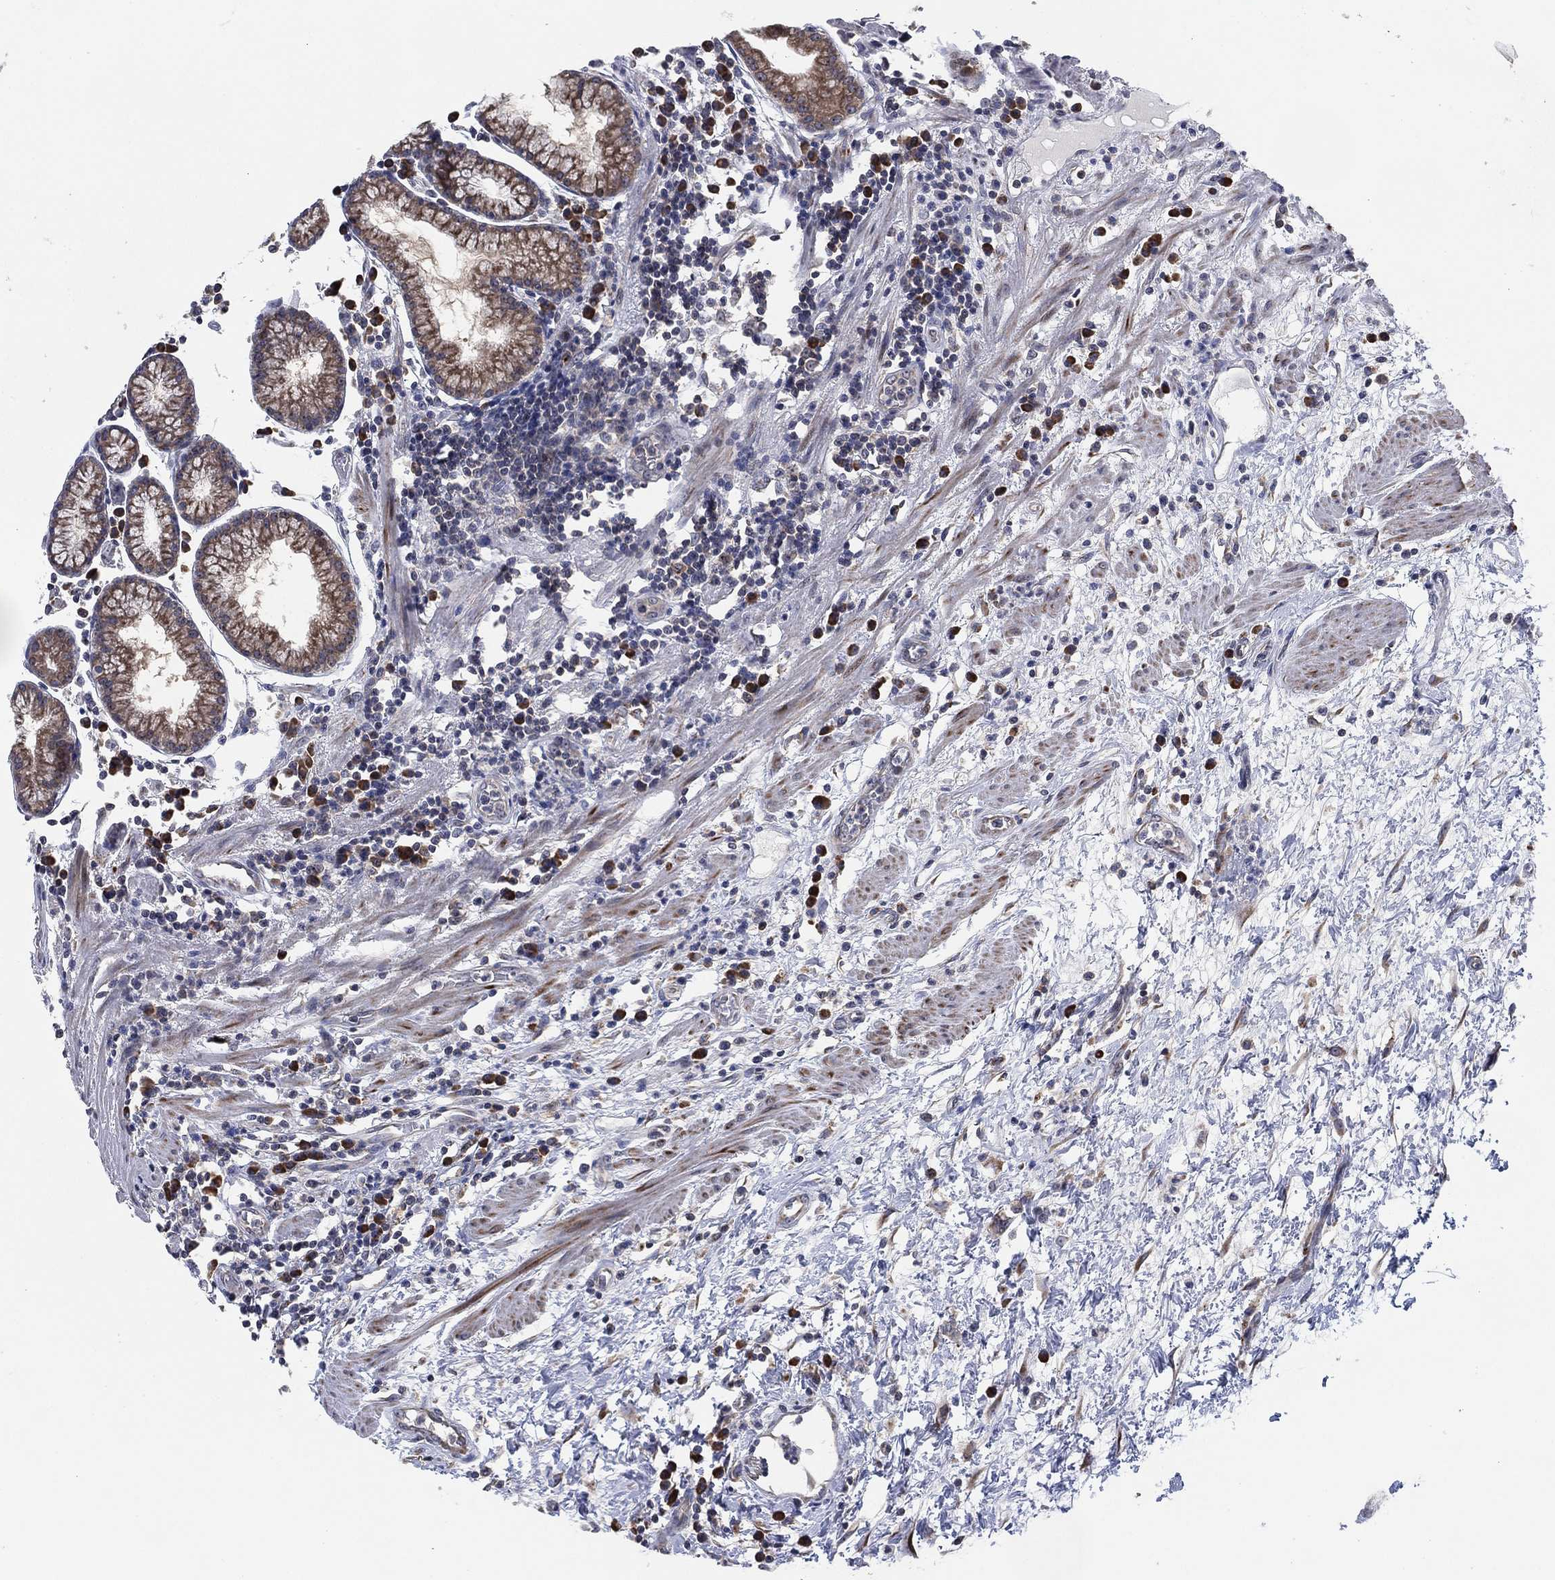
{"staining": {"intensity": "weak", "quantity": "<25%", "location": "cytoplasmic/membranous"}, "tissue": "stomach", "cell_type": "Glandular cells", "image_type": "normal", "snomed": [{"axis": "morphology", "description": "Normal tissue, NOS"}, {"axis": "morphology", "description": "Adenocarcinoma, NOS"}, {"axis": "topography", "description": "Stomach"}], "caption": "Image shows no significant protein staining in glandular cells of normal stomach.", "gene": "FAM104A", "patient": {"sex": "female", "age": 64}}